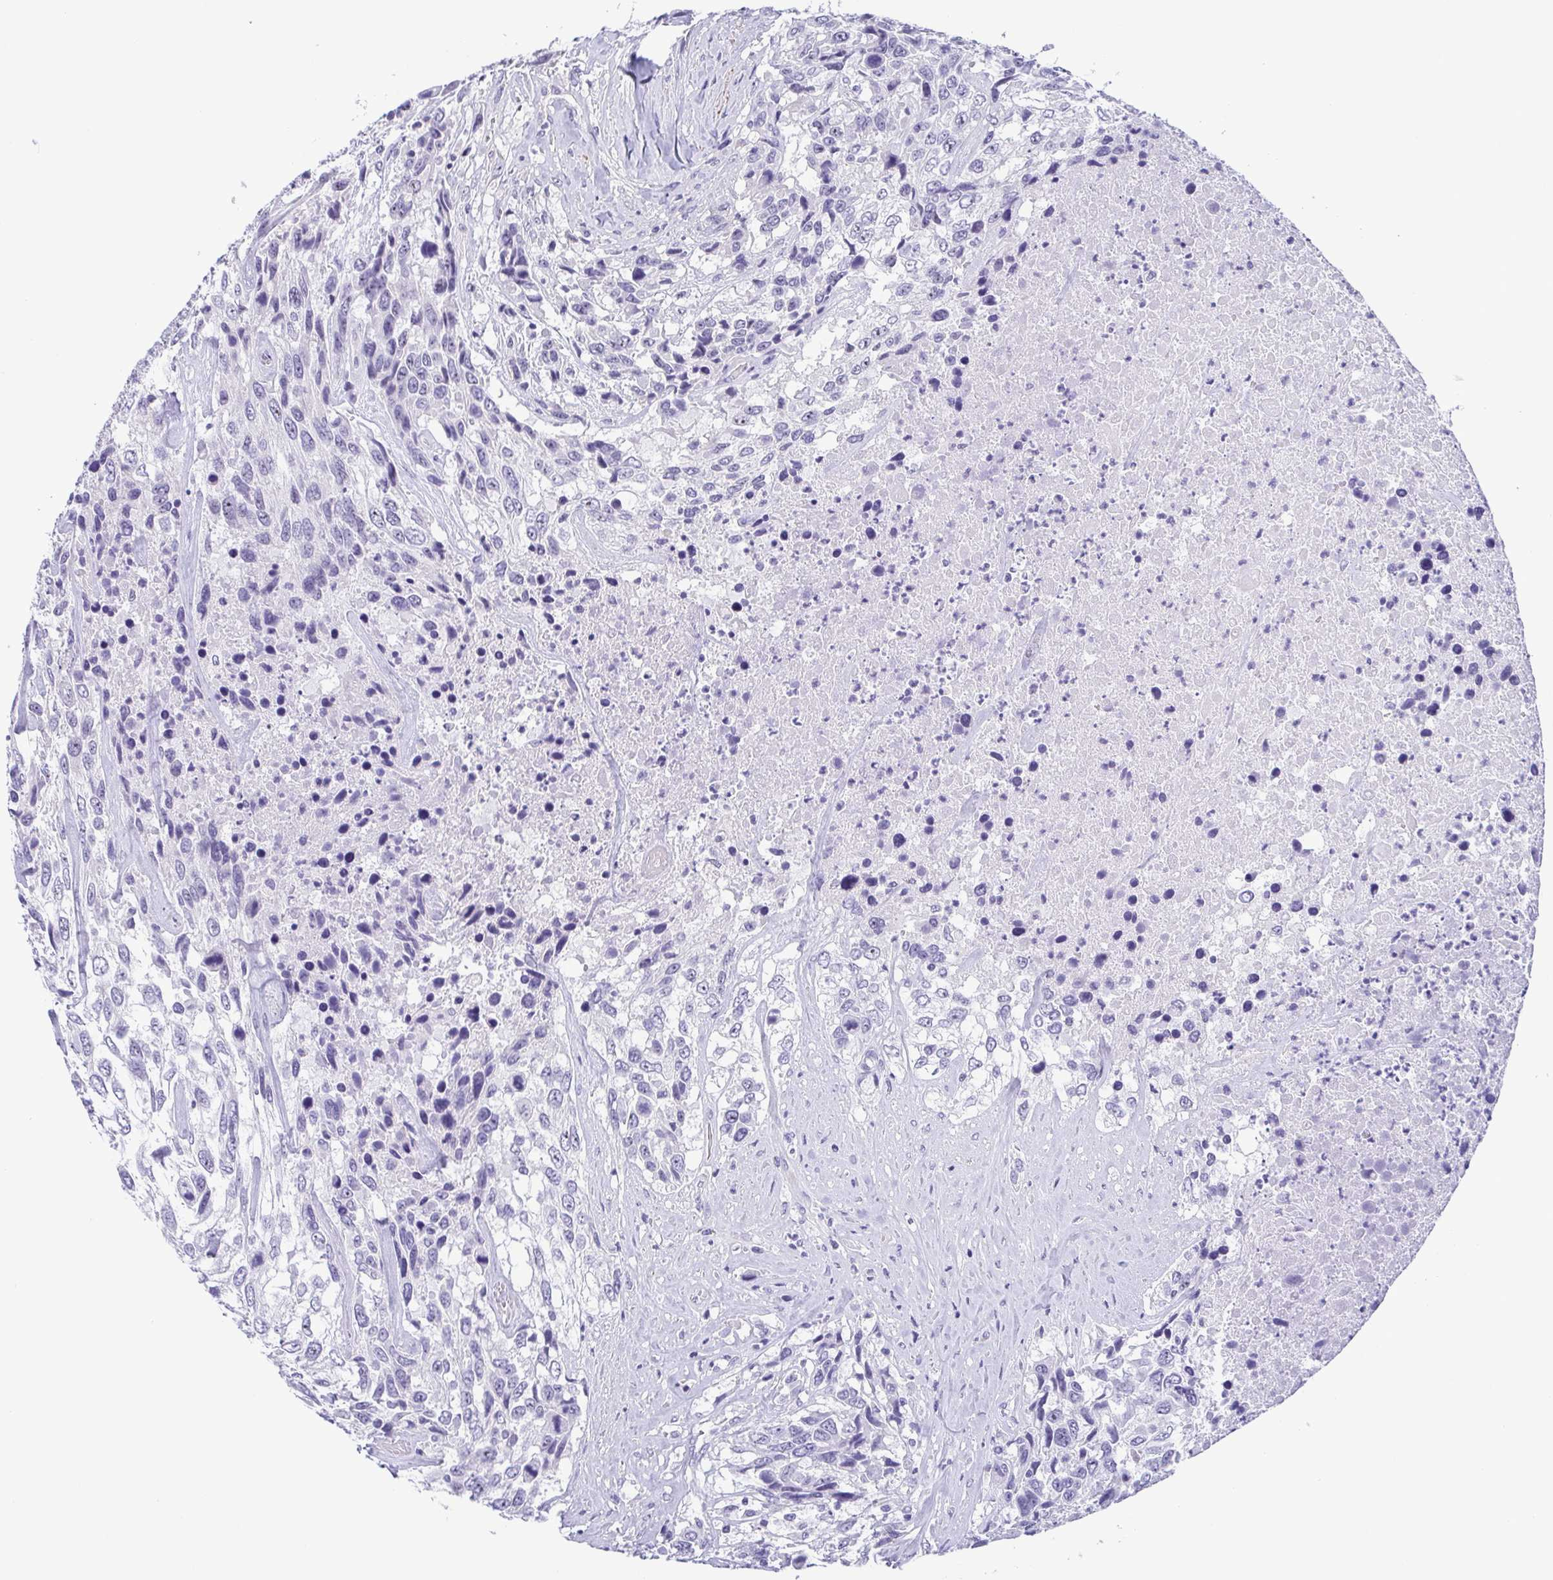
{"staining": {"intensity": "negative", "quantity": "none", "location": "none"}, "tissue": "urothelial cancer", "cell_type": "Tumor cells", "image_type": "cancer", "snomed": [{"axis": "morphology", "description": "Urothelial carcinoma, High grade"}, {"axis": "topography", "description": "Urinary bladder"}], "caption": "Photomicrograph shows no significant protein expression in tumor cells of urothelial carcinoma (high-grade).", "gene": "MYL7", "patient": {"sex": "female", "age": 70}}